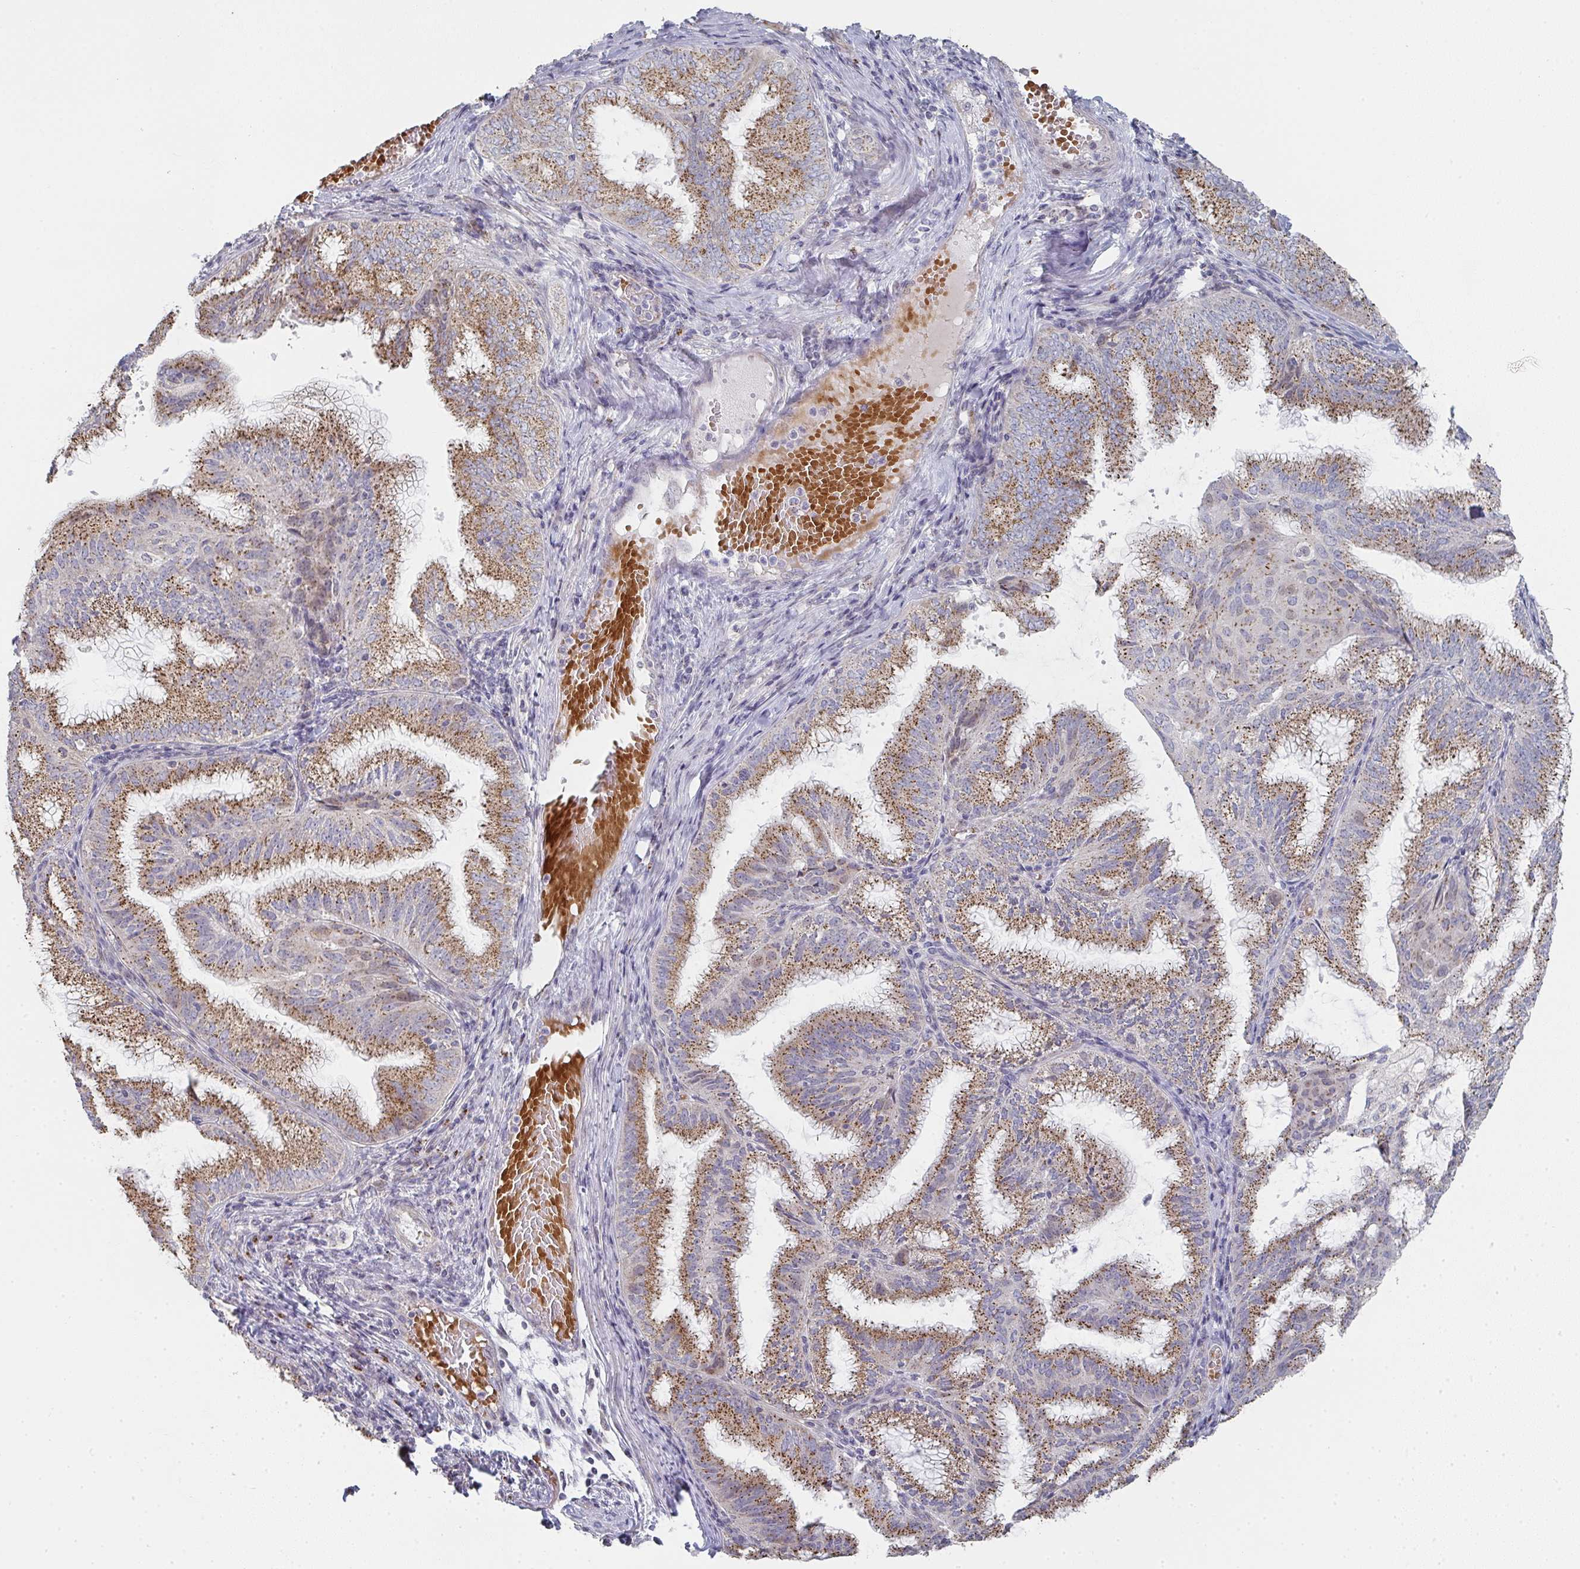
{"staining": {"intensity": "strong", "quantity": ">75%", "location": "cytoplasmic/membranous"}, "tissue": "endometrial cancer", "cell_type": "Tumor cells", "image_type": "cancer", "snomed": [{"axis": "morphology", "description": "Adenocarcinoma, NOS"}, {"axis": "topography", "description": "Endometrium"}], "caption": "Protein staining by IHC demonstrates strong cytoplasmic/membranous staining in about >75% of tumor cells in endometrial adenocarcinoma.", "gene": "ZNF526", "patient": {"sex": "female", "age": 49}}